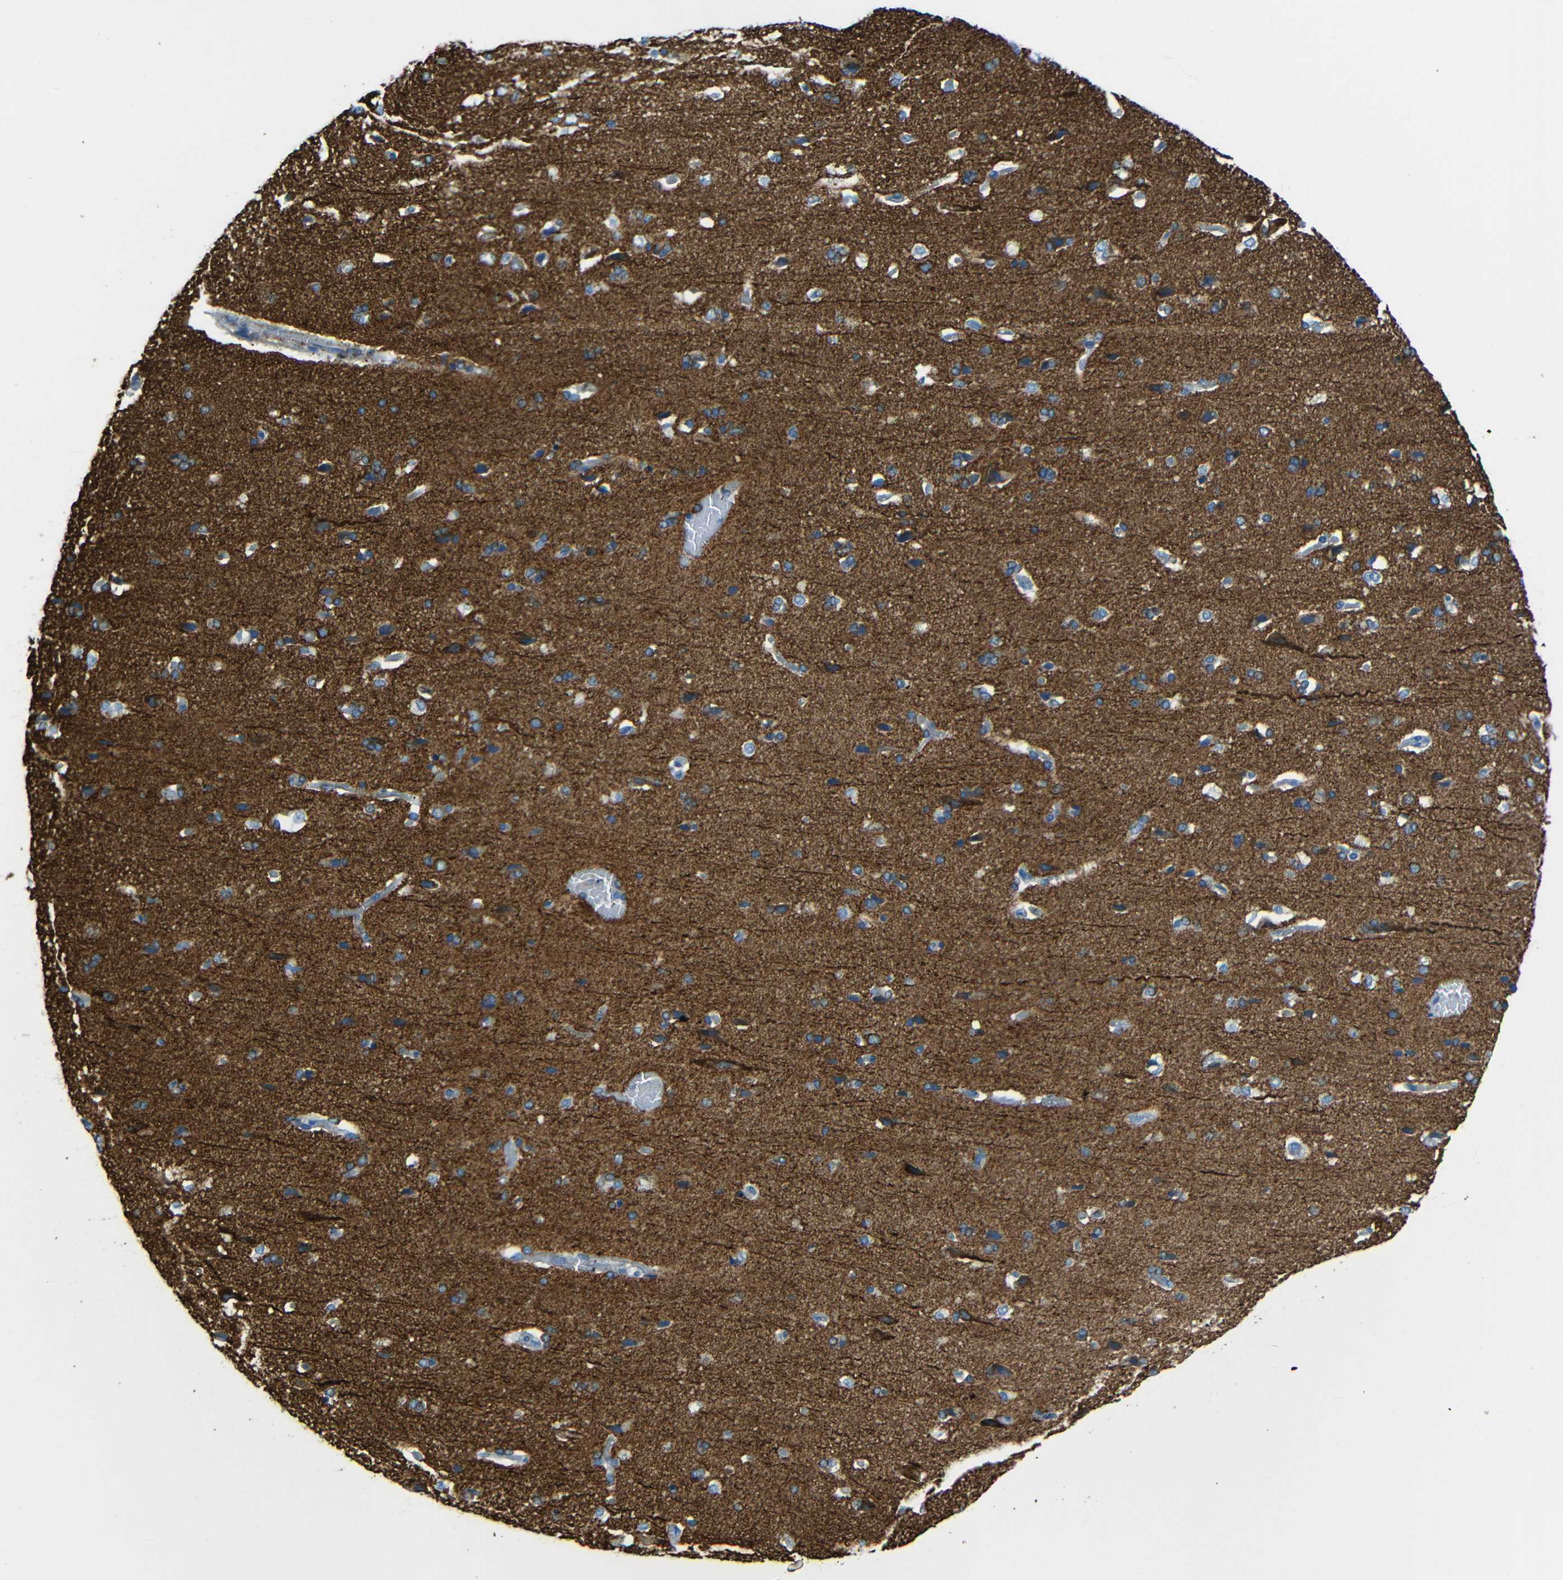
{"staining": {"intensity": "negative", "quantity": "none", "location": "none"}, "tissue": "cerebral cortex", "cell_type": "Endothelial cells", "image_type": "normal", "snomed": [{"axis": "morphology", "description": "Normal tissue, NOS"}, {"axis": "topography", "description": "Cerebral cortex"}], "caption": "Endothelial cells are negative for protein expression in unremarkable human cerebral cortex. (DAB IHC, high magnification).", "gene": "TUBB4B", "patient": {"sex": "male", "age": 62}}